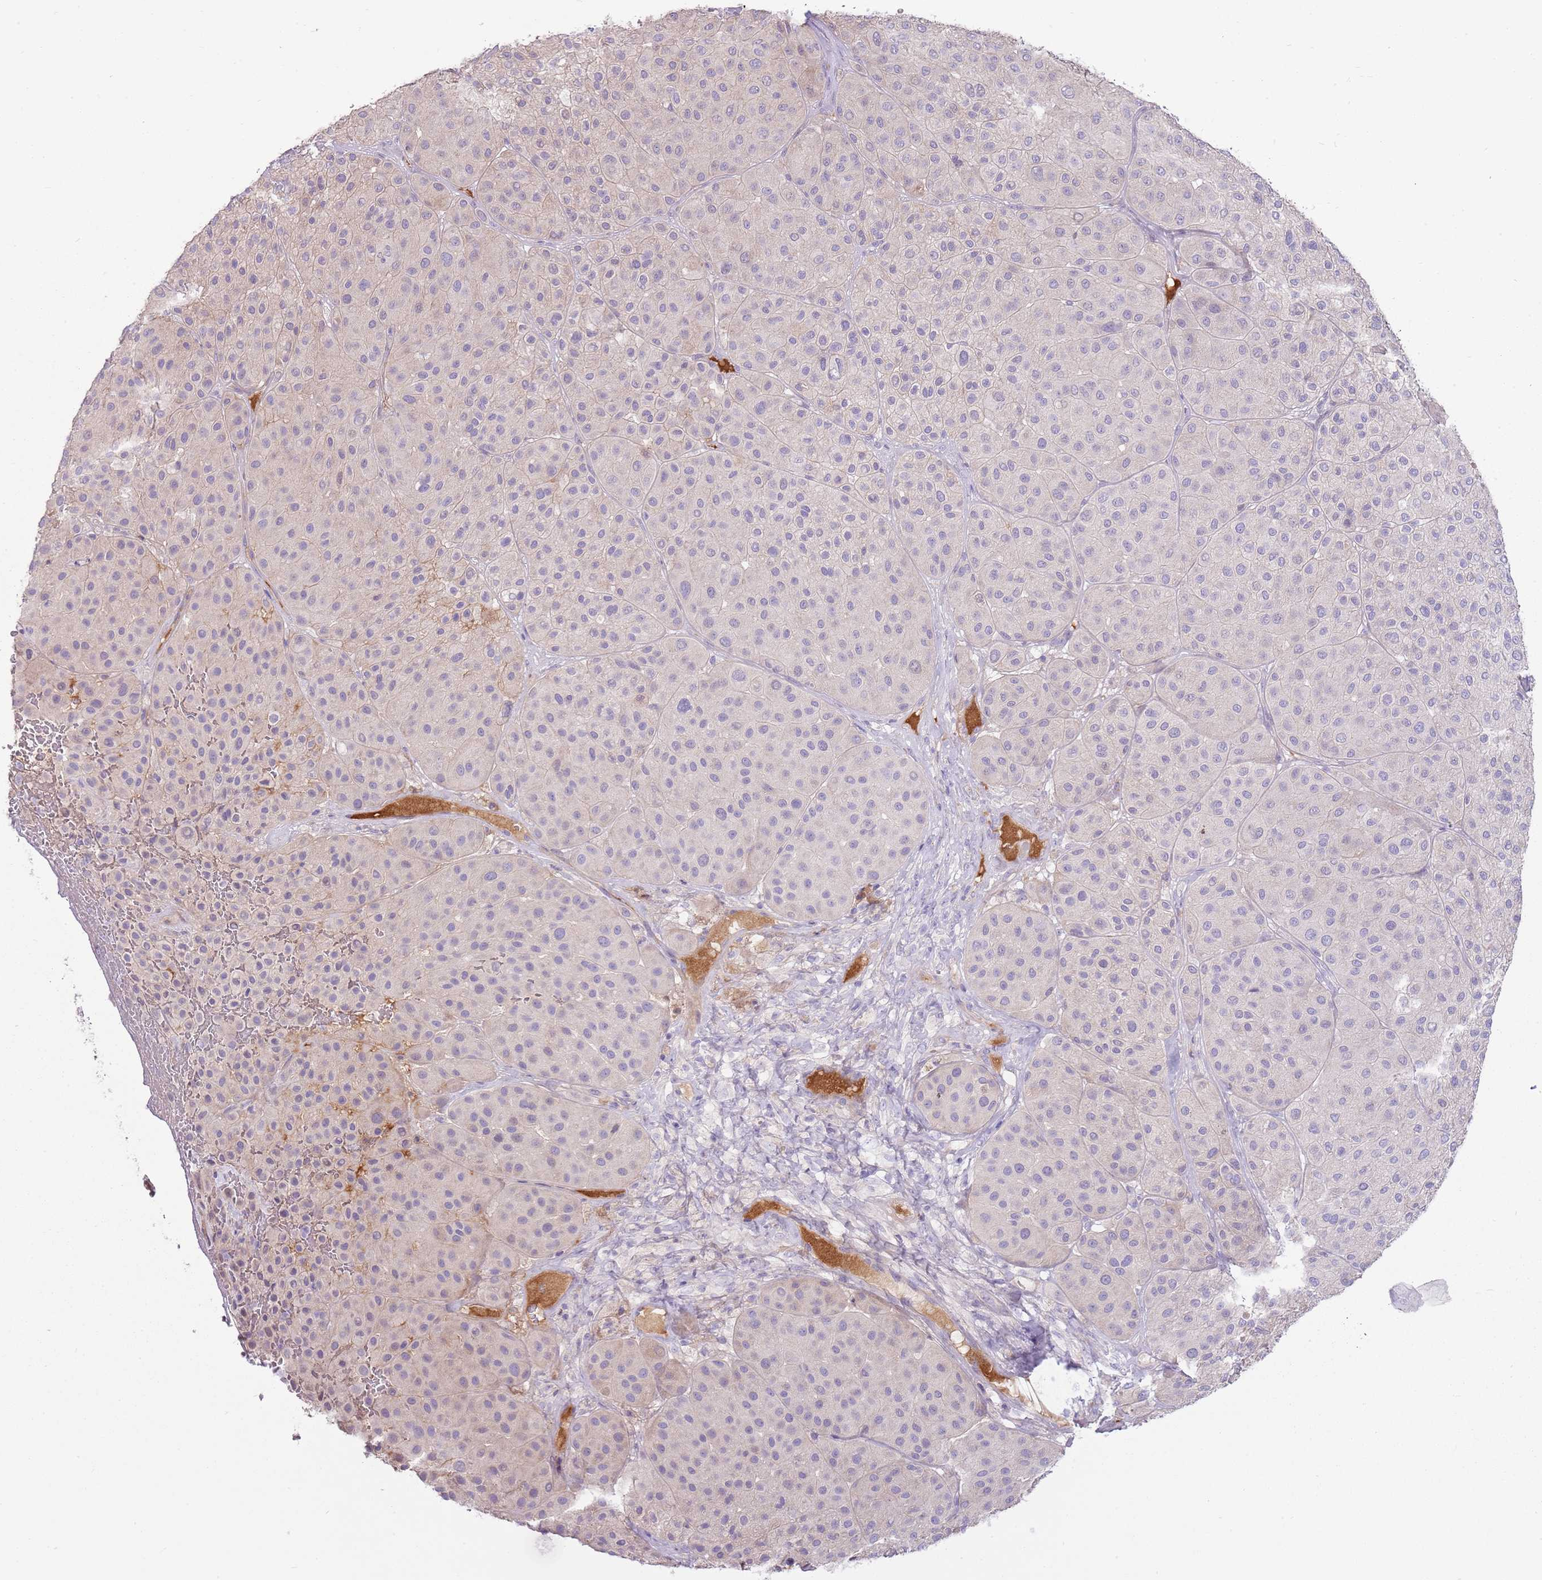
{"staining": {"intensity": "negative", "quantity": "none", "location": "none"}, "tissue": "melanoma", "cell_type": "Tumor cells", "image_type": "cancer", "snomed": [{"axis": "morphology", "description": "Malignant melanoma, Metastatic site"}, {"axis": "topography", "description": "Smooth muscle"}], "caption": "Tumor cells show no significant protein expression in malignant melanoma (metastatic site).", "gene": "MCUB", "patient": {"sex": "male", "age": 41}}